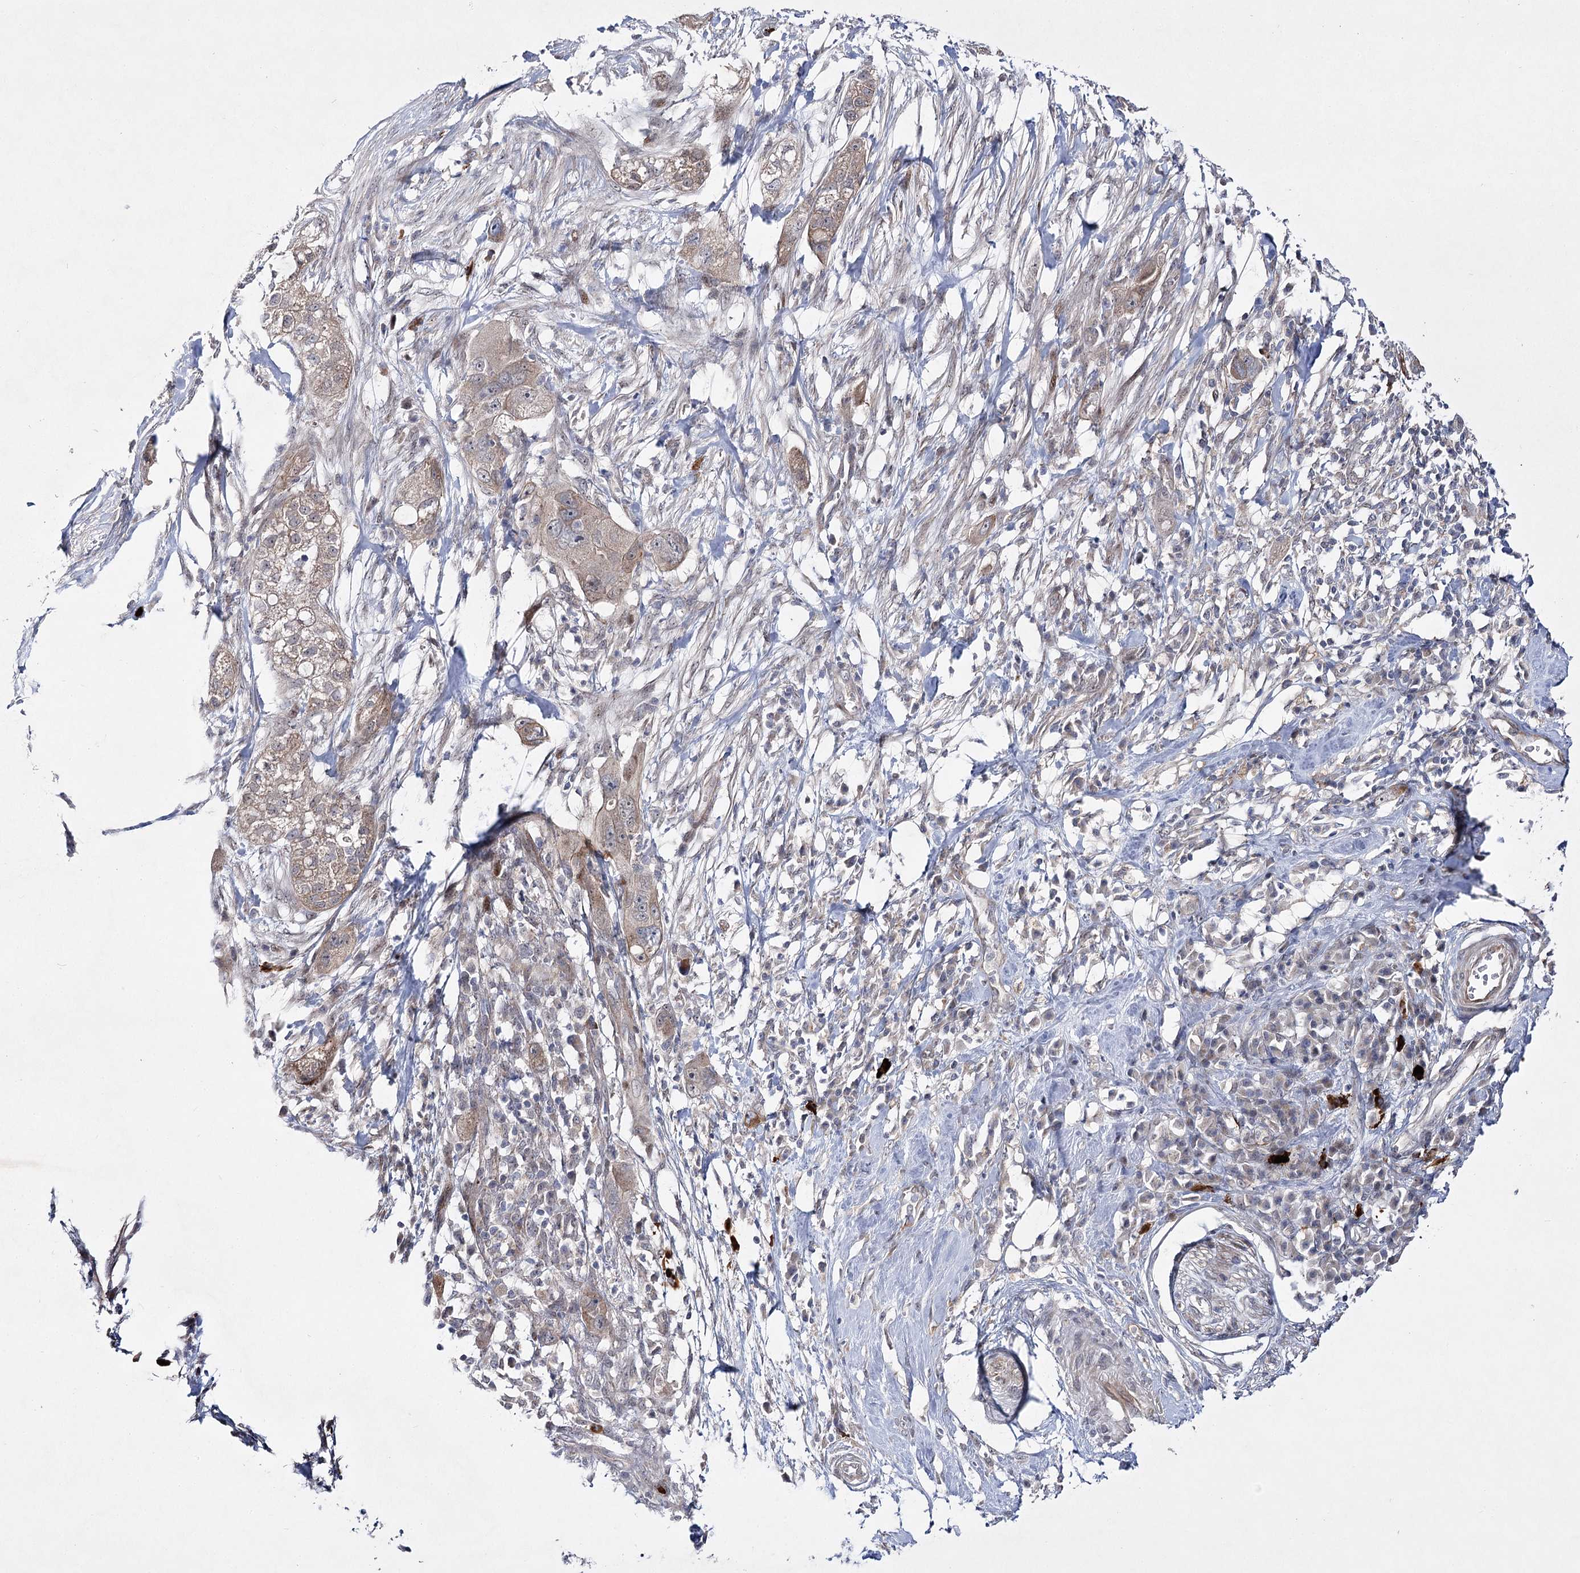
{"staining": {"intensity": "weak", "quantity": ">75%", "location": "cytoplasmic/membranous"}, "tissue": "pancreatic cancer", "cell_type": "Tumor cells", "image_type": "cancer", "snomed": [{"axis": "morphology", "description": "Adenocarcinoma, NOS"}, {"axis": "topography", "description": "Pancreas"}], "caption": "About >75% of tumor cells in pancreatic cancer display weak cytoplasmic/membranous protein positivity as visualized by brown immunohistochemical staining.", "gene": "ARHGAP32", "patient": {"sex": "female", "age": 78}}